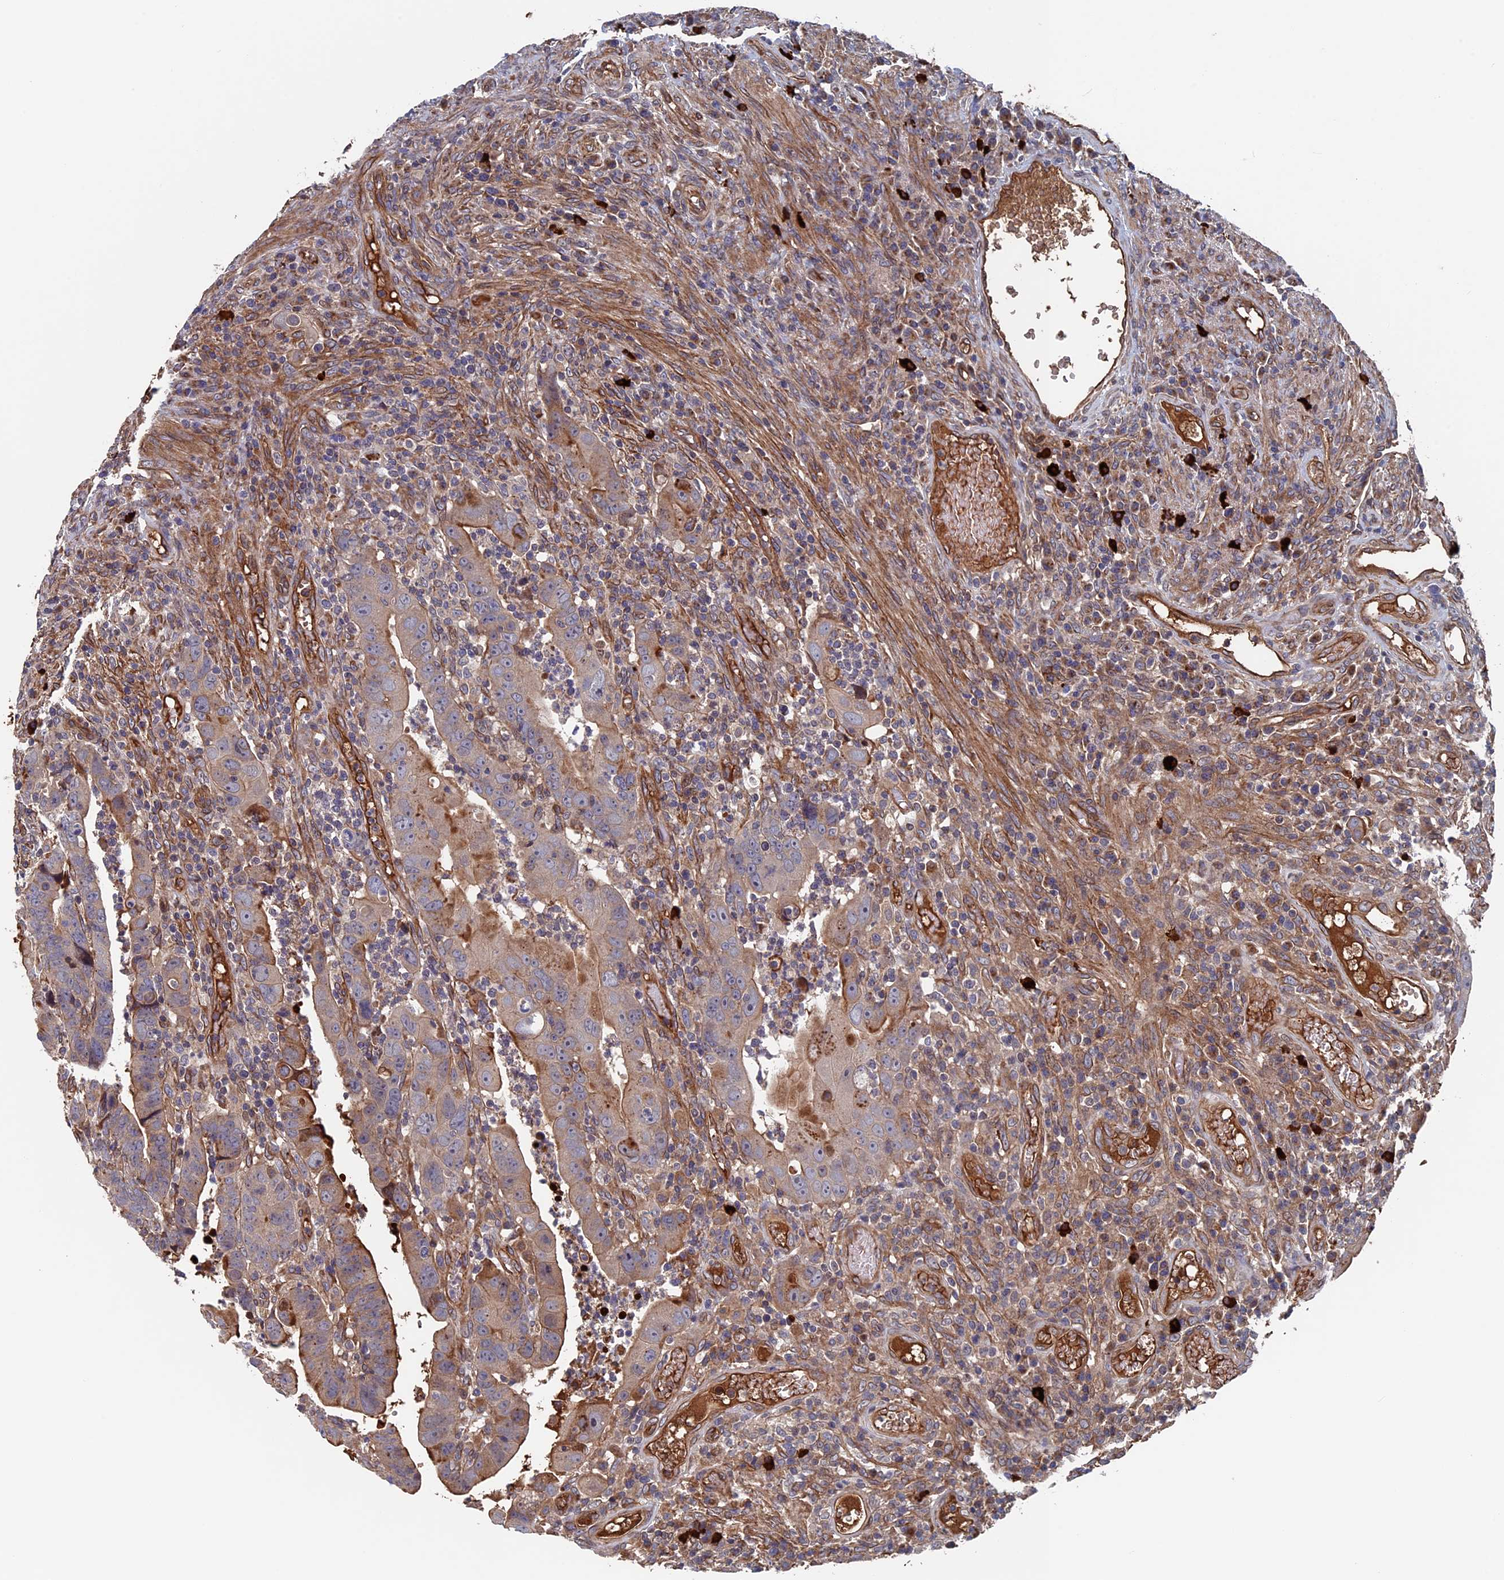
{"staining": {"intensity": "weak", "quantity": ">75%", "location": "cytoplasmic/membranous"}, "tissue": "colorectal cancer", "cell_type": "Tumor cells", "image_type": "cancer", "snomed": [{"axis": "morphology", "description": "Normal tissue, NOS"}, {"axis": "morphology", "description": "Adenocarcinoma, NOS"}, {"axis": "topography", "description": "Rectum"}], "caption": "Colorectal cancer tissue exhibits weak cytoplasmic/membranous expression in approximately >75% of tumor cells, visualized by immunohistochemistry.", "gene": "RPUSD1", "patient": {"sex": "female", "age": 65}}